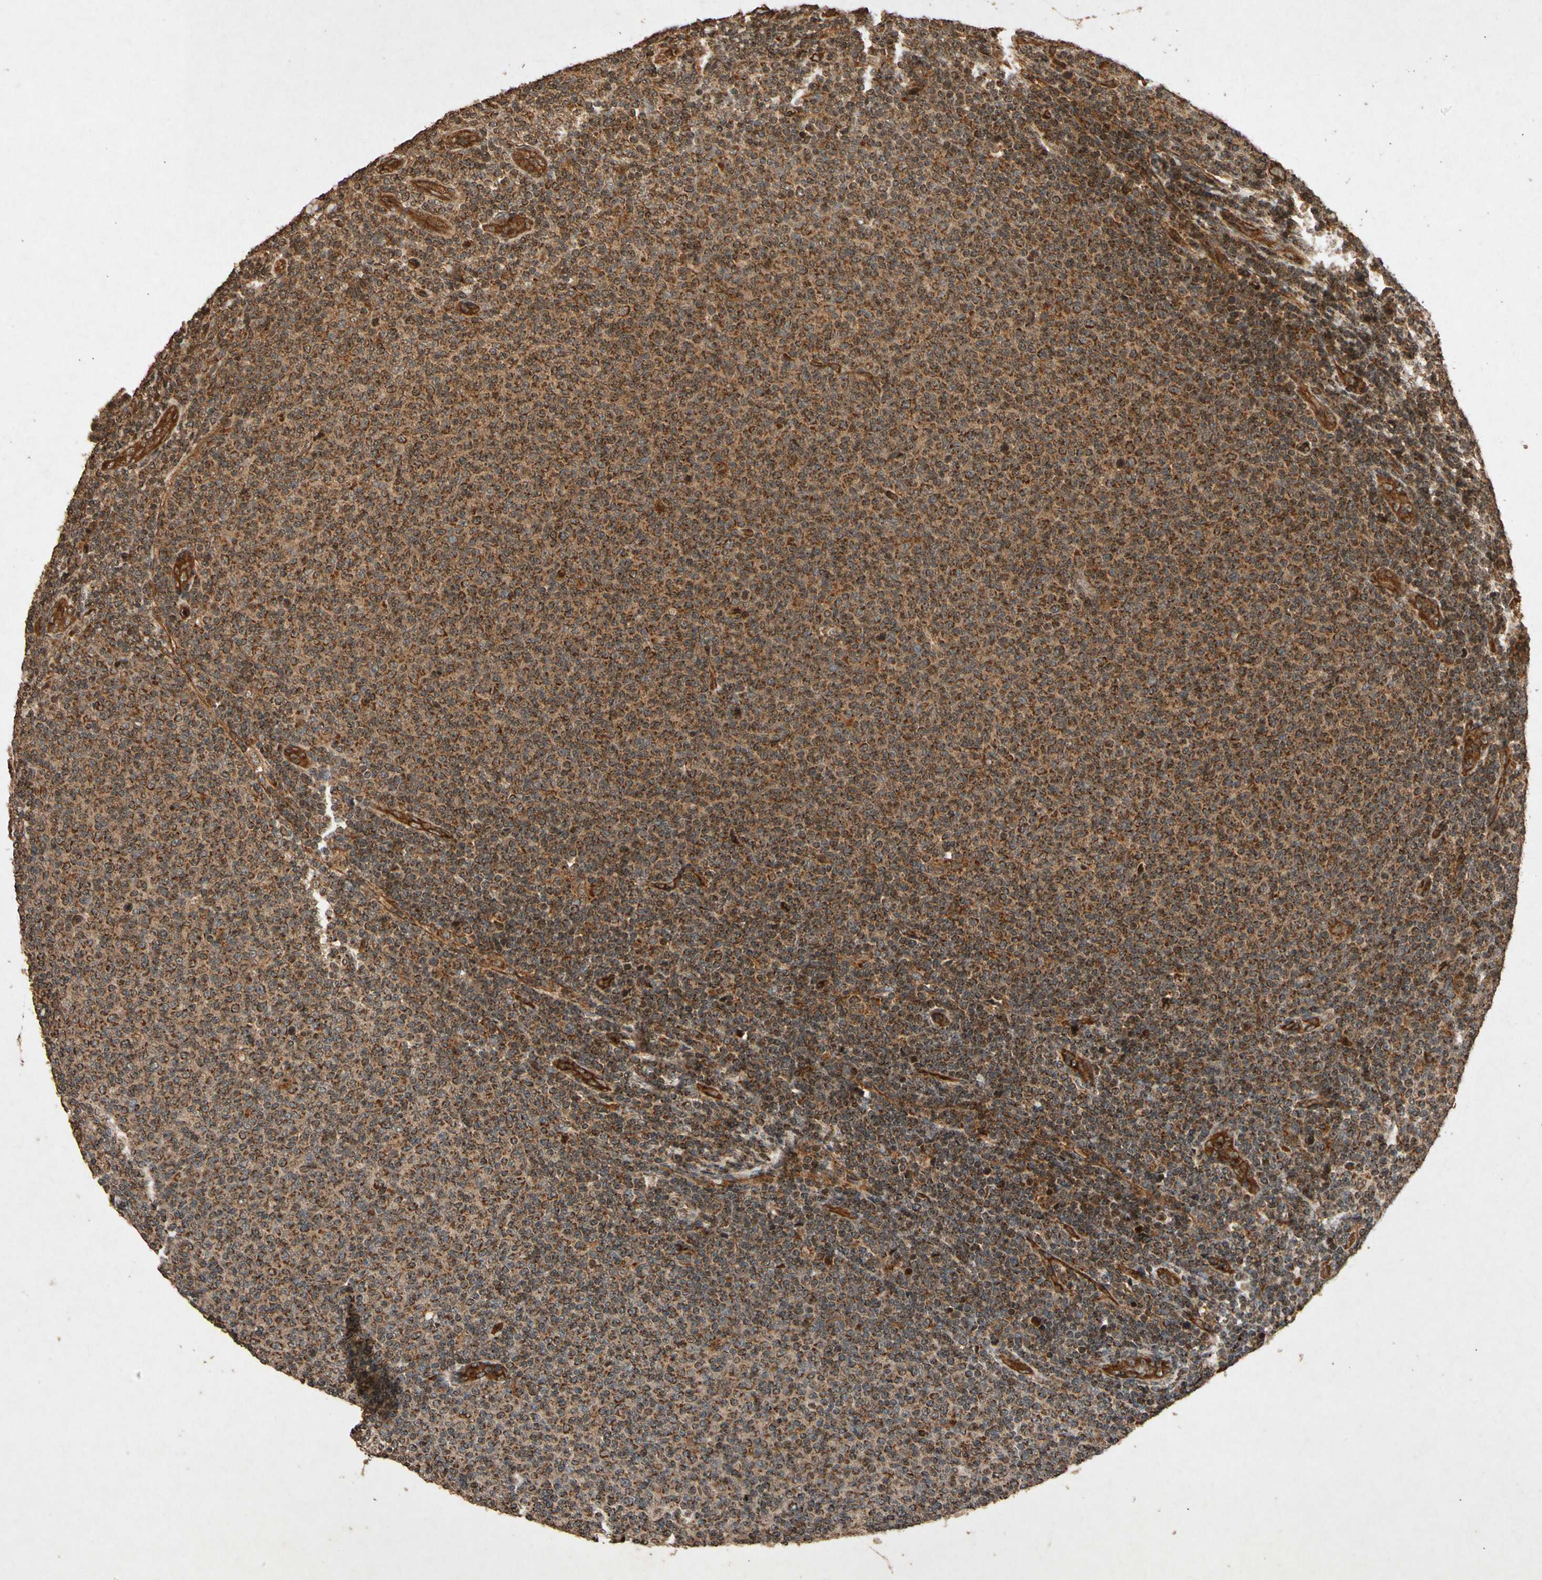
{"staining": {"intensity": "strong", "quantity": ">75%", "location": "cytoplasmic/membranous"}, "tissue": "lymphoma", "cell_type": "Tumor cells", "image_type": "cancer", "snomed": [{"axis": "morphology", "description": "Malignant lymphoma, non-Hodgkin's type, Low grade"}, {"axis": "topography", "description": "Lymph node"}], "caption": "Lymphoma stained for a protein shows strong cytoplasmic/membranous positivity in tumor cells.", "gene": "TXN2", "patient": {"sex": "male", "age": 66}}